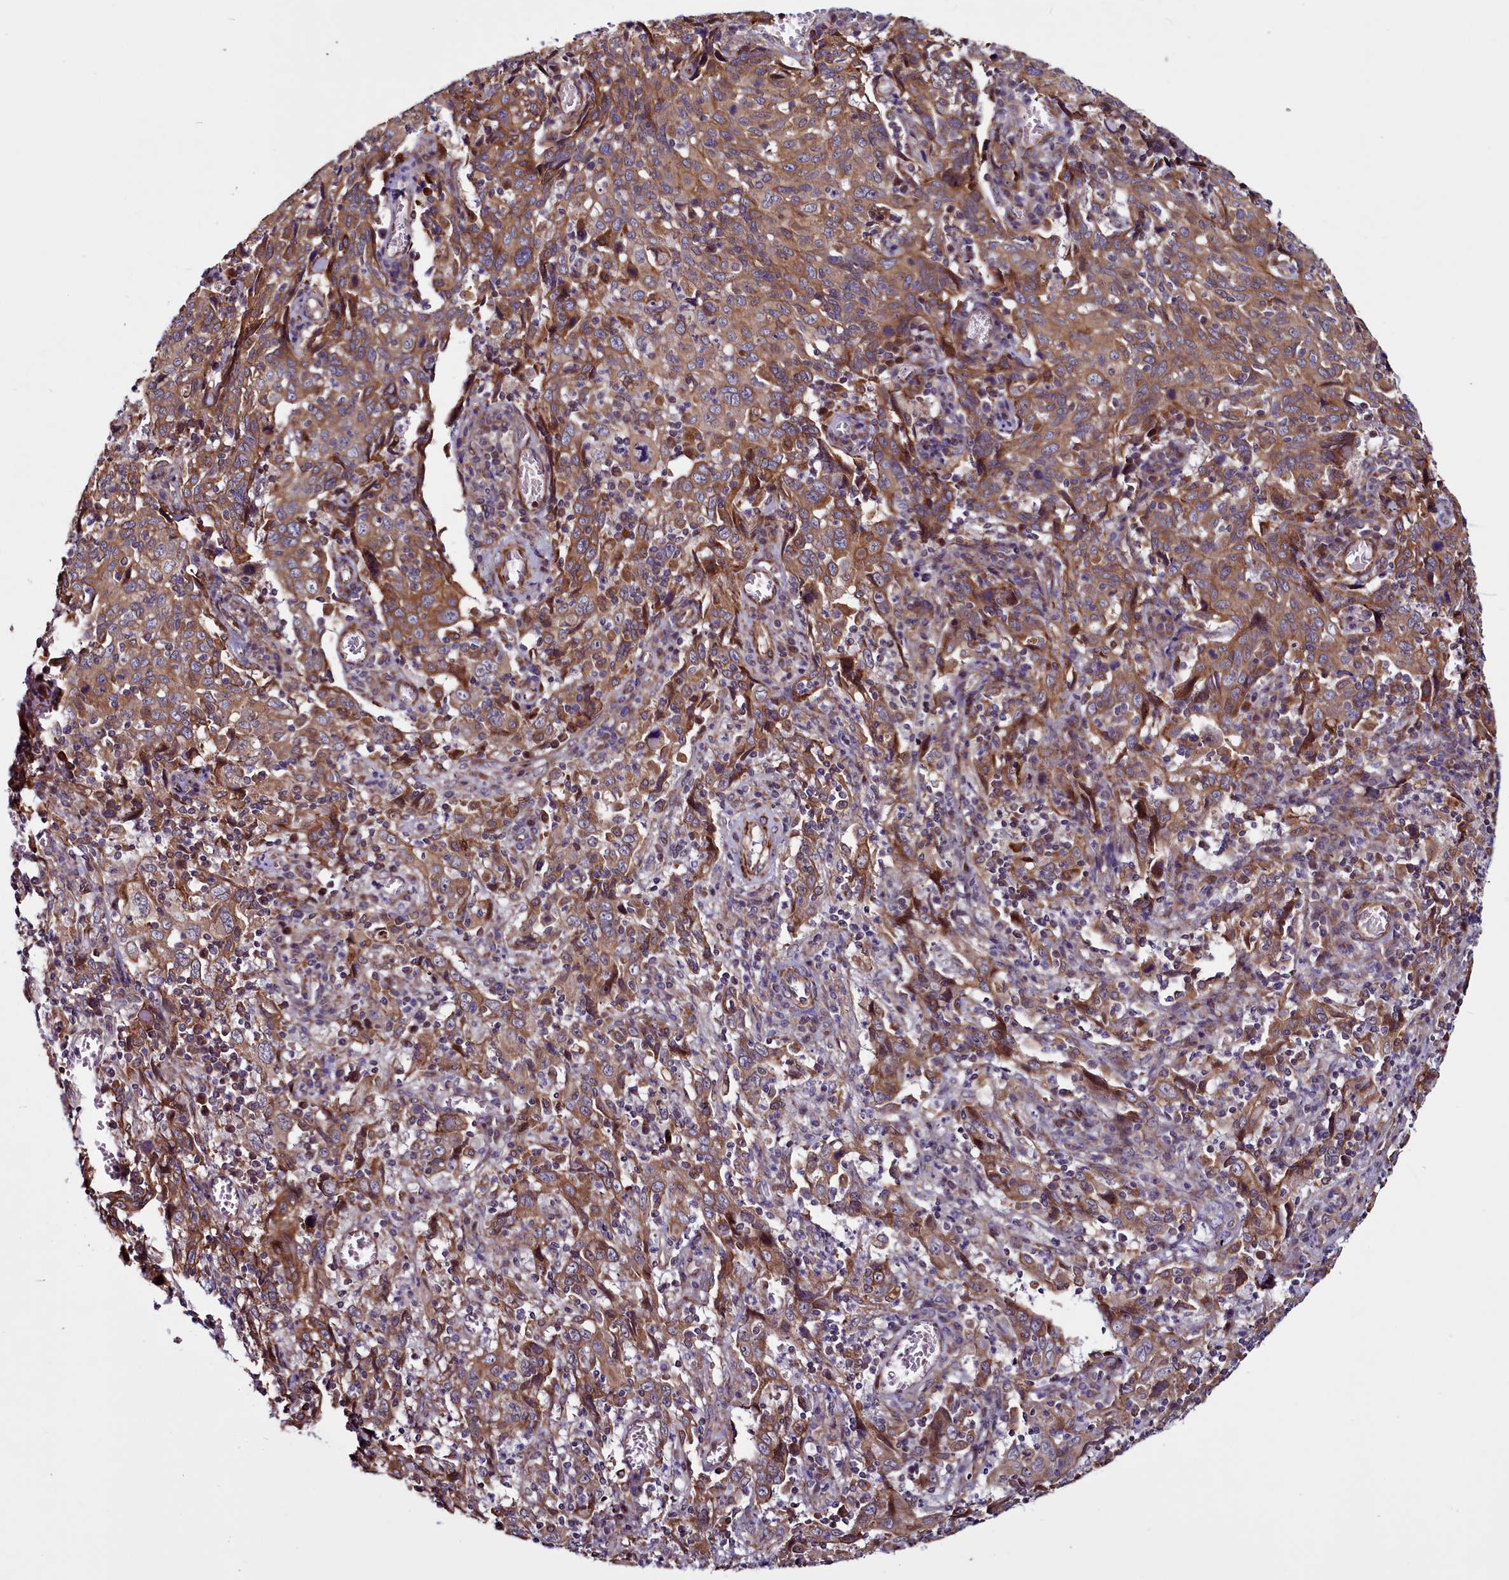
{"staining": {"intensity": "moderate", "quantity": ">75%", "location": "cytoplasmic/membranous"}, "tissue": "cervical cancer", "cell_type": "Tumor cells", "image_type": "cancer", "snomed": [{"axis": "morphology", "description": "Squamous cell carcinoma, NOS"}, {"axis": "topography", "description": "Cervix"}], "caption": "Immunohistochemical staining of human cervical cancer (squamous cell carcinoma) displays medium levels of moderate cytoplasmic/membranous expression in approximately >75% of tumor cells. The staining is performed using DAB (3,3'-diaminobenzidine) brown chromogen to label protein expression. The nuclei are counter-stained blue using hematoxylin.", "gene": "MCRIP1", "patient": {"sex": "female", "age": 46}}